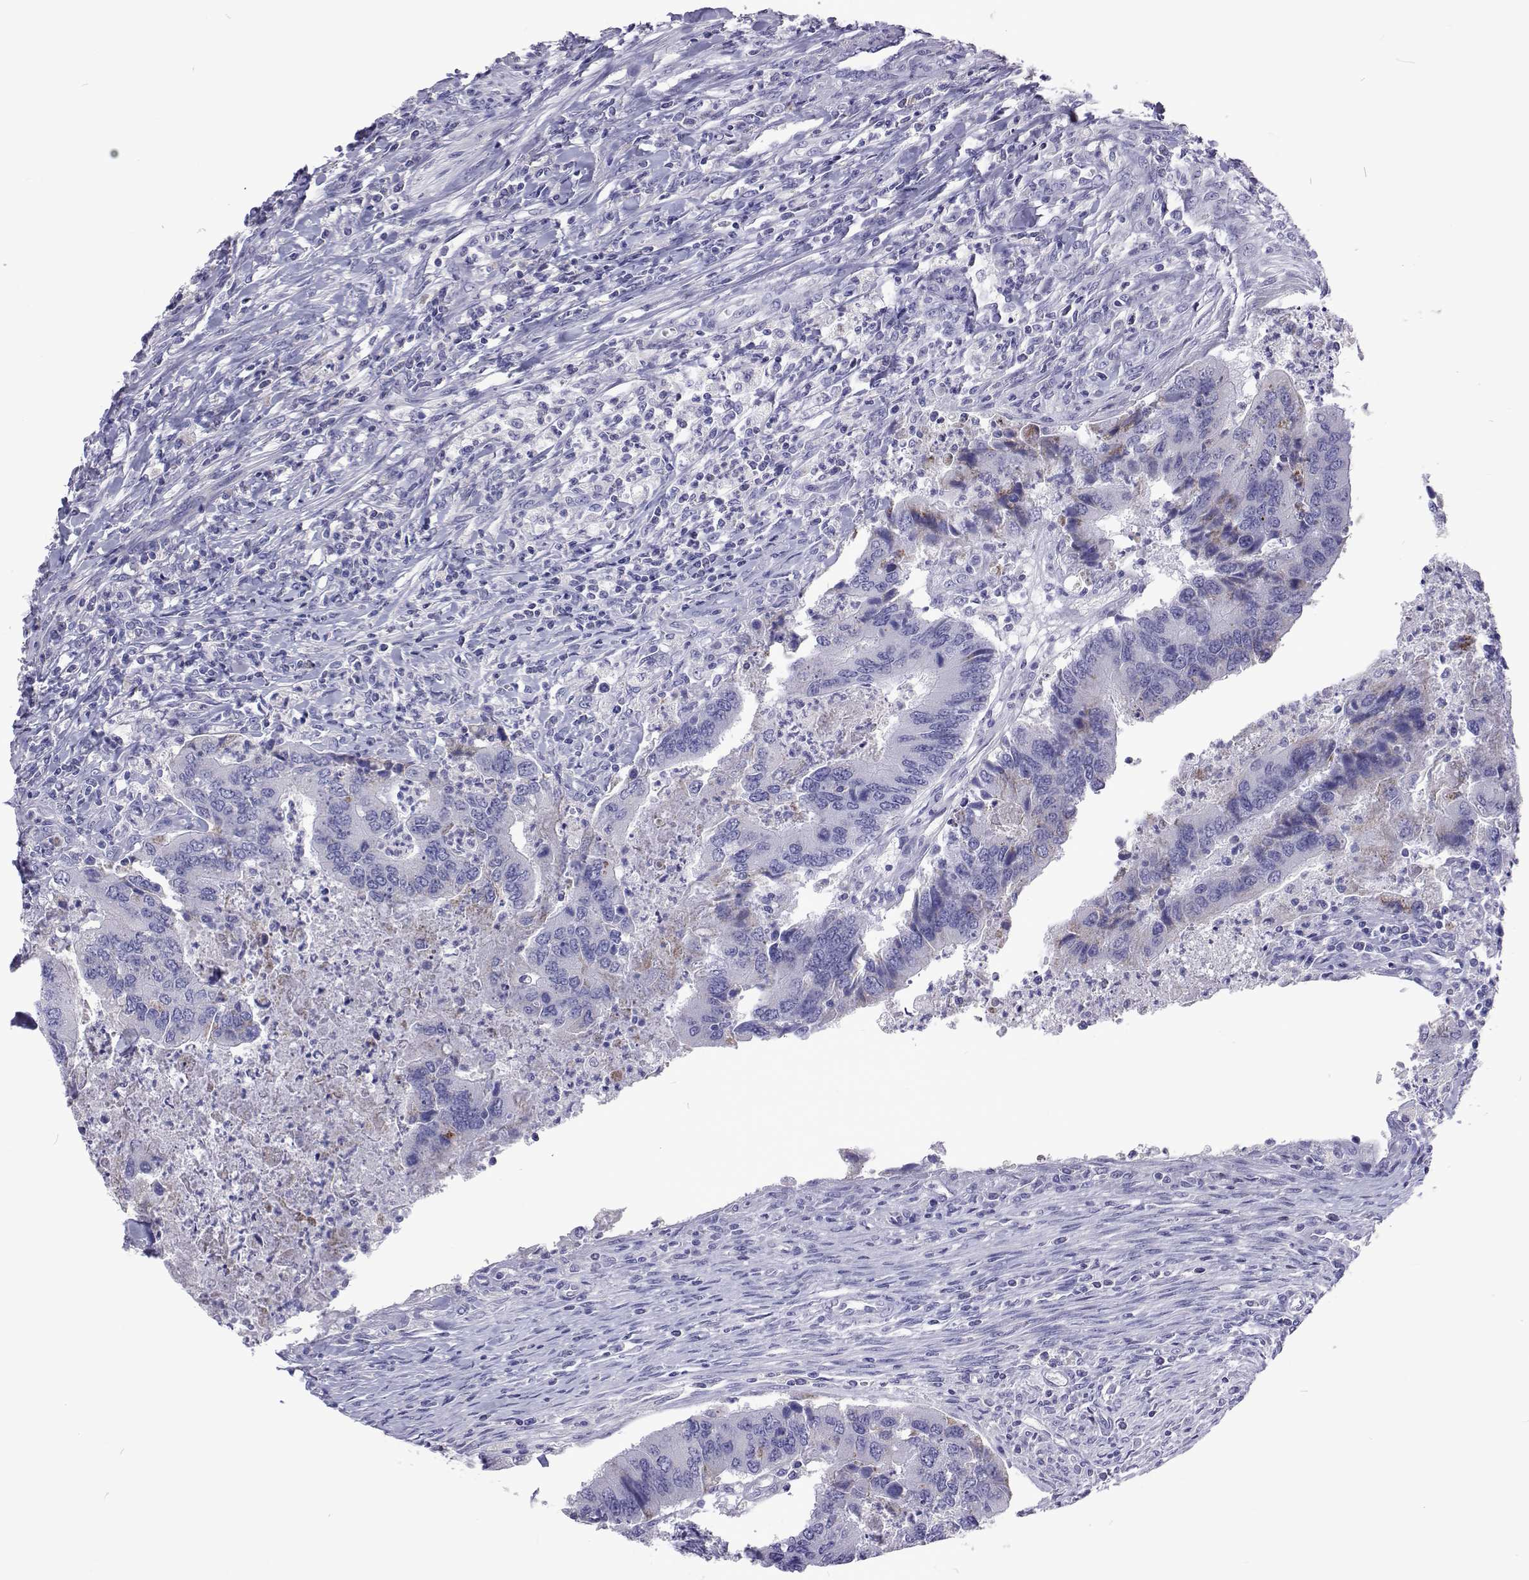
{"staining": {"intensity": "negative", "quantity": "none", "location": "none"}, "tissue": "colorectal cancer", "cell_type": "Tumor cells", "image_type": "cancer", "snomed": [{"axis": "morphology", "description": "Adenocarcinoma, NOS"}, {"axis": "topography", "description": "Colon"}], "caption": "Immunohistochemistry micrograph of human colorectal adenocarcinoma stained for a protein (brown), which displays no staining in tumor cells.", "gene": "UMODL1", "patient": {"sex": "female", "age": 67}}